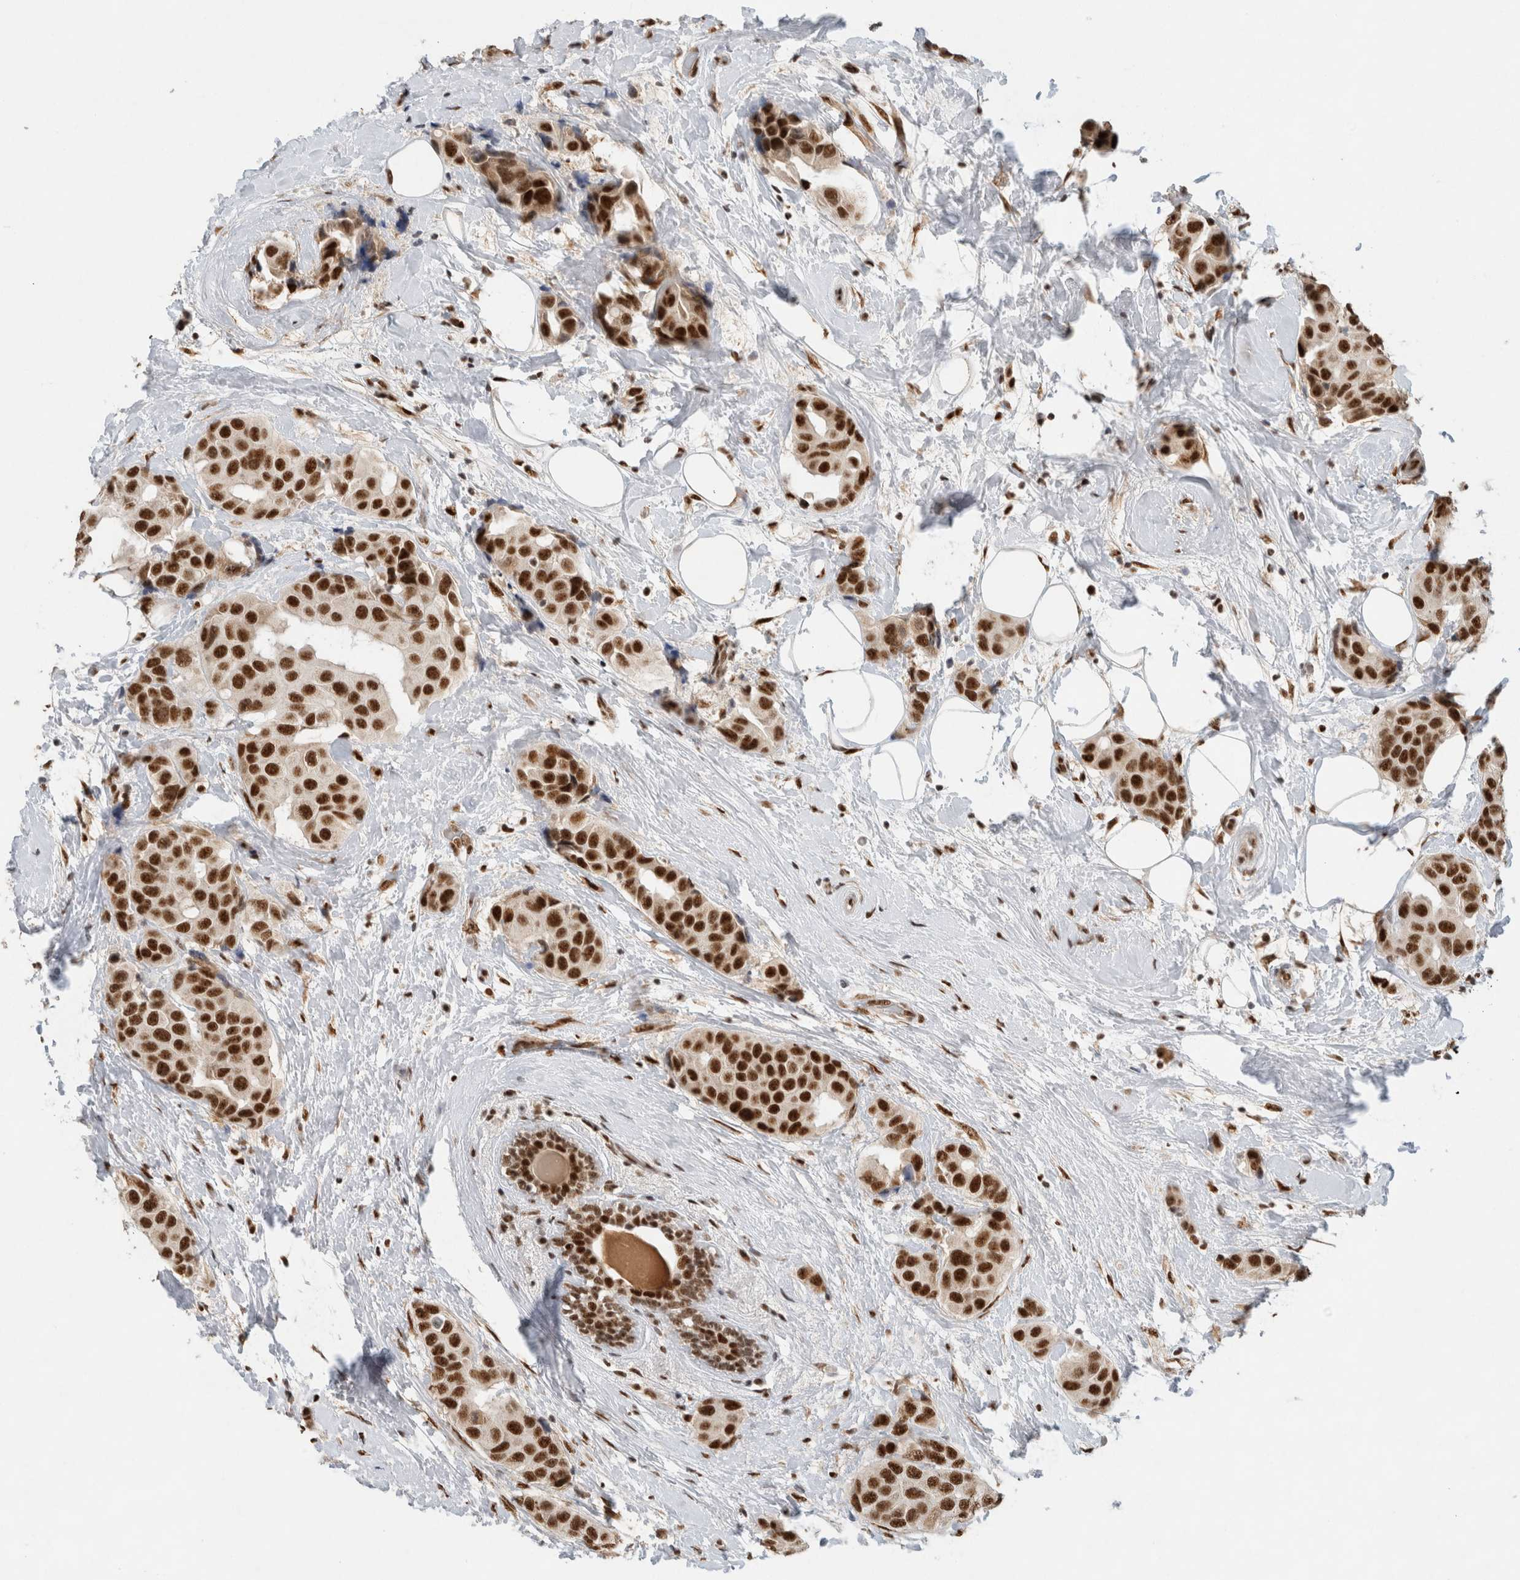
{"staining": {"intensity": "strong", "quantity": ">75%", "location": "nuclear"}, "tissue": "breast cancer", "cell_type": "Tumor cells", "image_type": "cancer", "snomed": [{"axis": "morphology", "description": "Normal tissue, NOS"}, {"axis": "morphology", "description": "Duct carcinoma"}, {"axis": "topography", "description": "Breast"}], "caption": "Protein staining by immunohistochemistry exhibits strong nuclear staining in about >75% of tumor cells in intraductal carcinoma (breast).", "gene": "DDX42", "patient": {"sex": "female", "age": 39}}